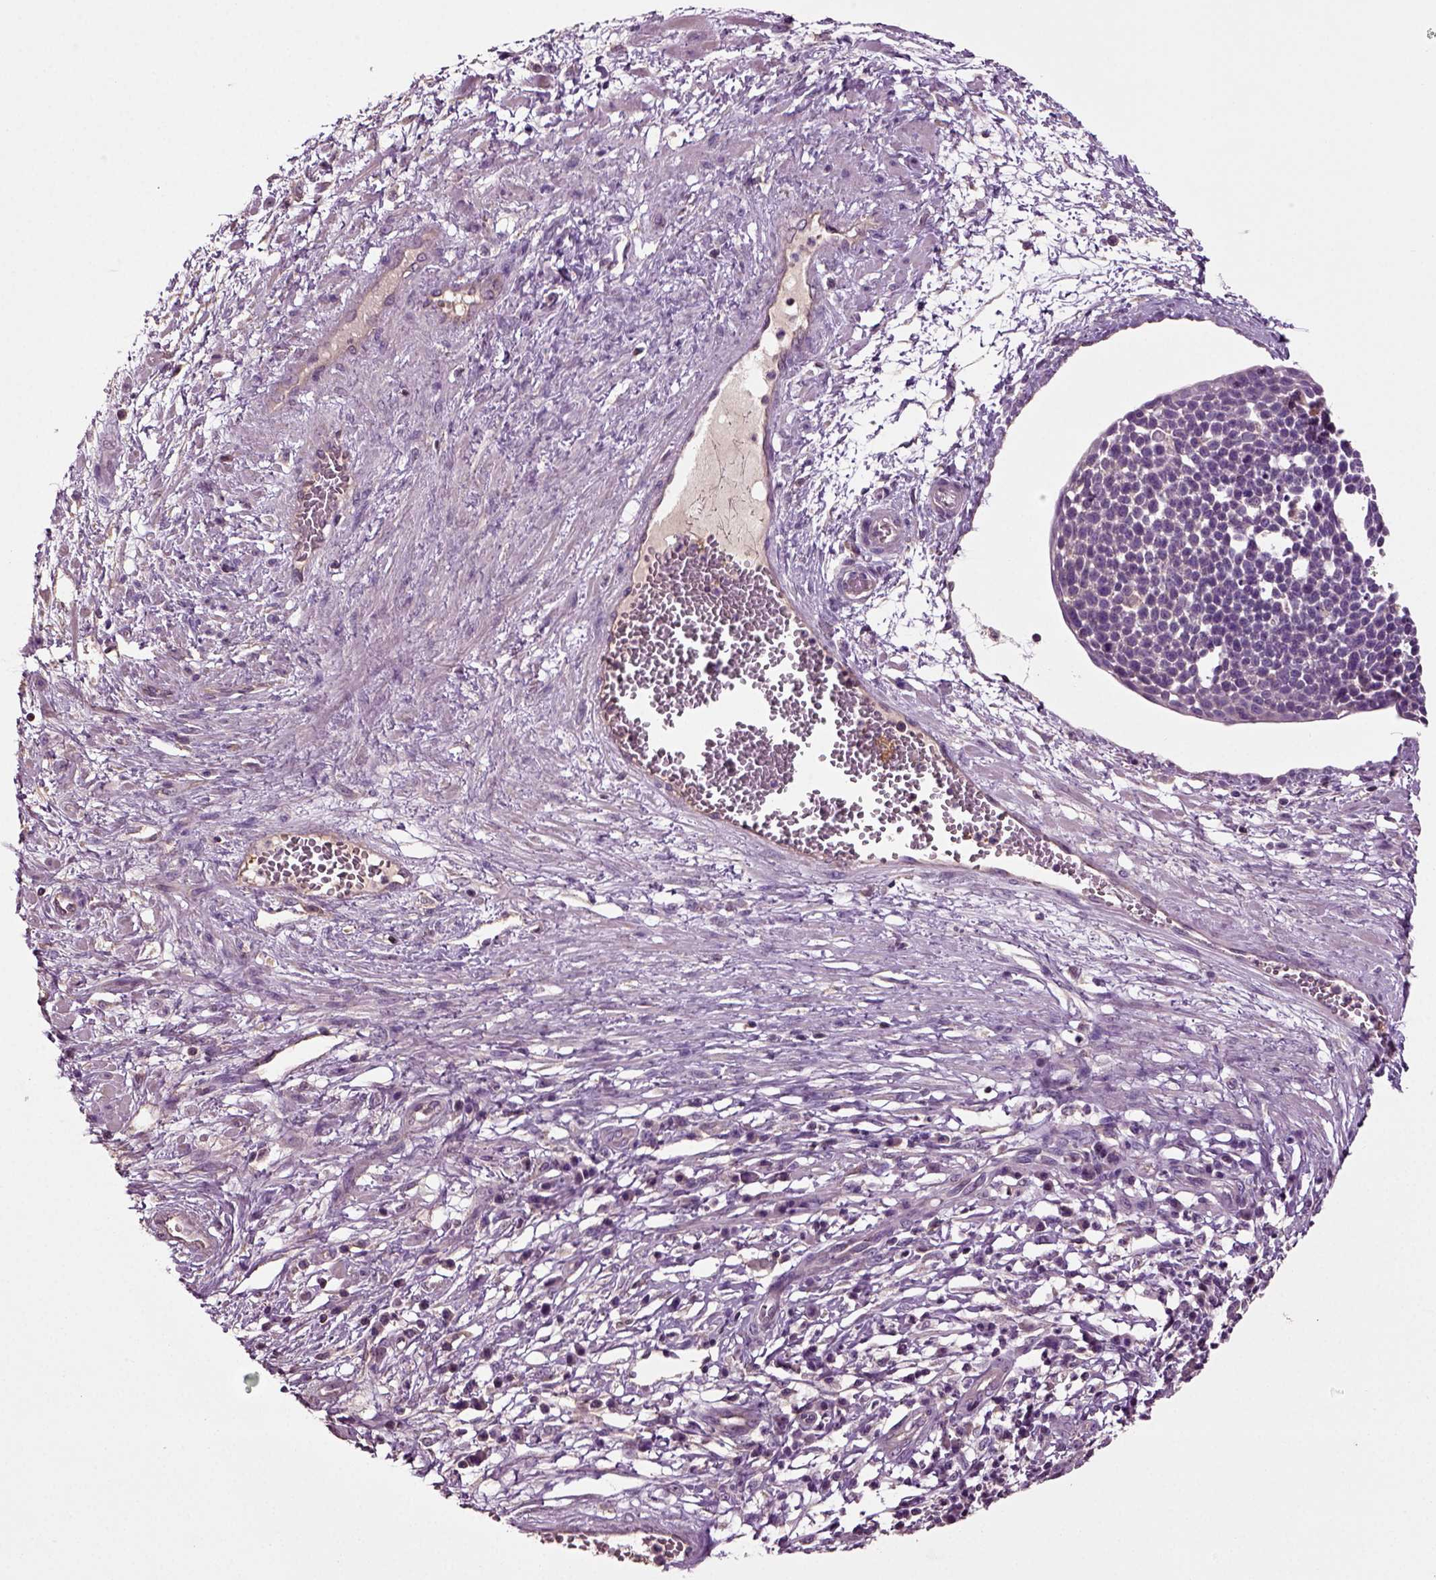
{"staining": {"intensity": "negative", "quantity": "none", "location": "none"}, "tissue": "cervical cancer", "cell_type": "Tumor cells", "image_type": "cancer", "snomed": [{"axis": "morphology", "description": "Squamous cell carcinoma, NOS"}, {"axis": "topography", "description": "Cervix"}], "caption": "DAB (3,3'-diaminobenzidine) immunohistochemical staining of cervical cancer (squamous cell carcinoma) demonstrates no significant expression in tumor cells.", "gene": "DEFB118", "patient": {"sex": "female", "age": 34}}